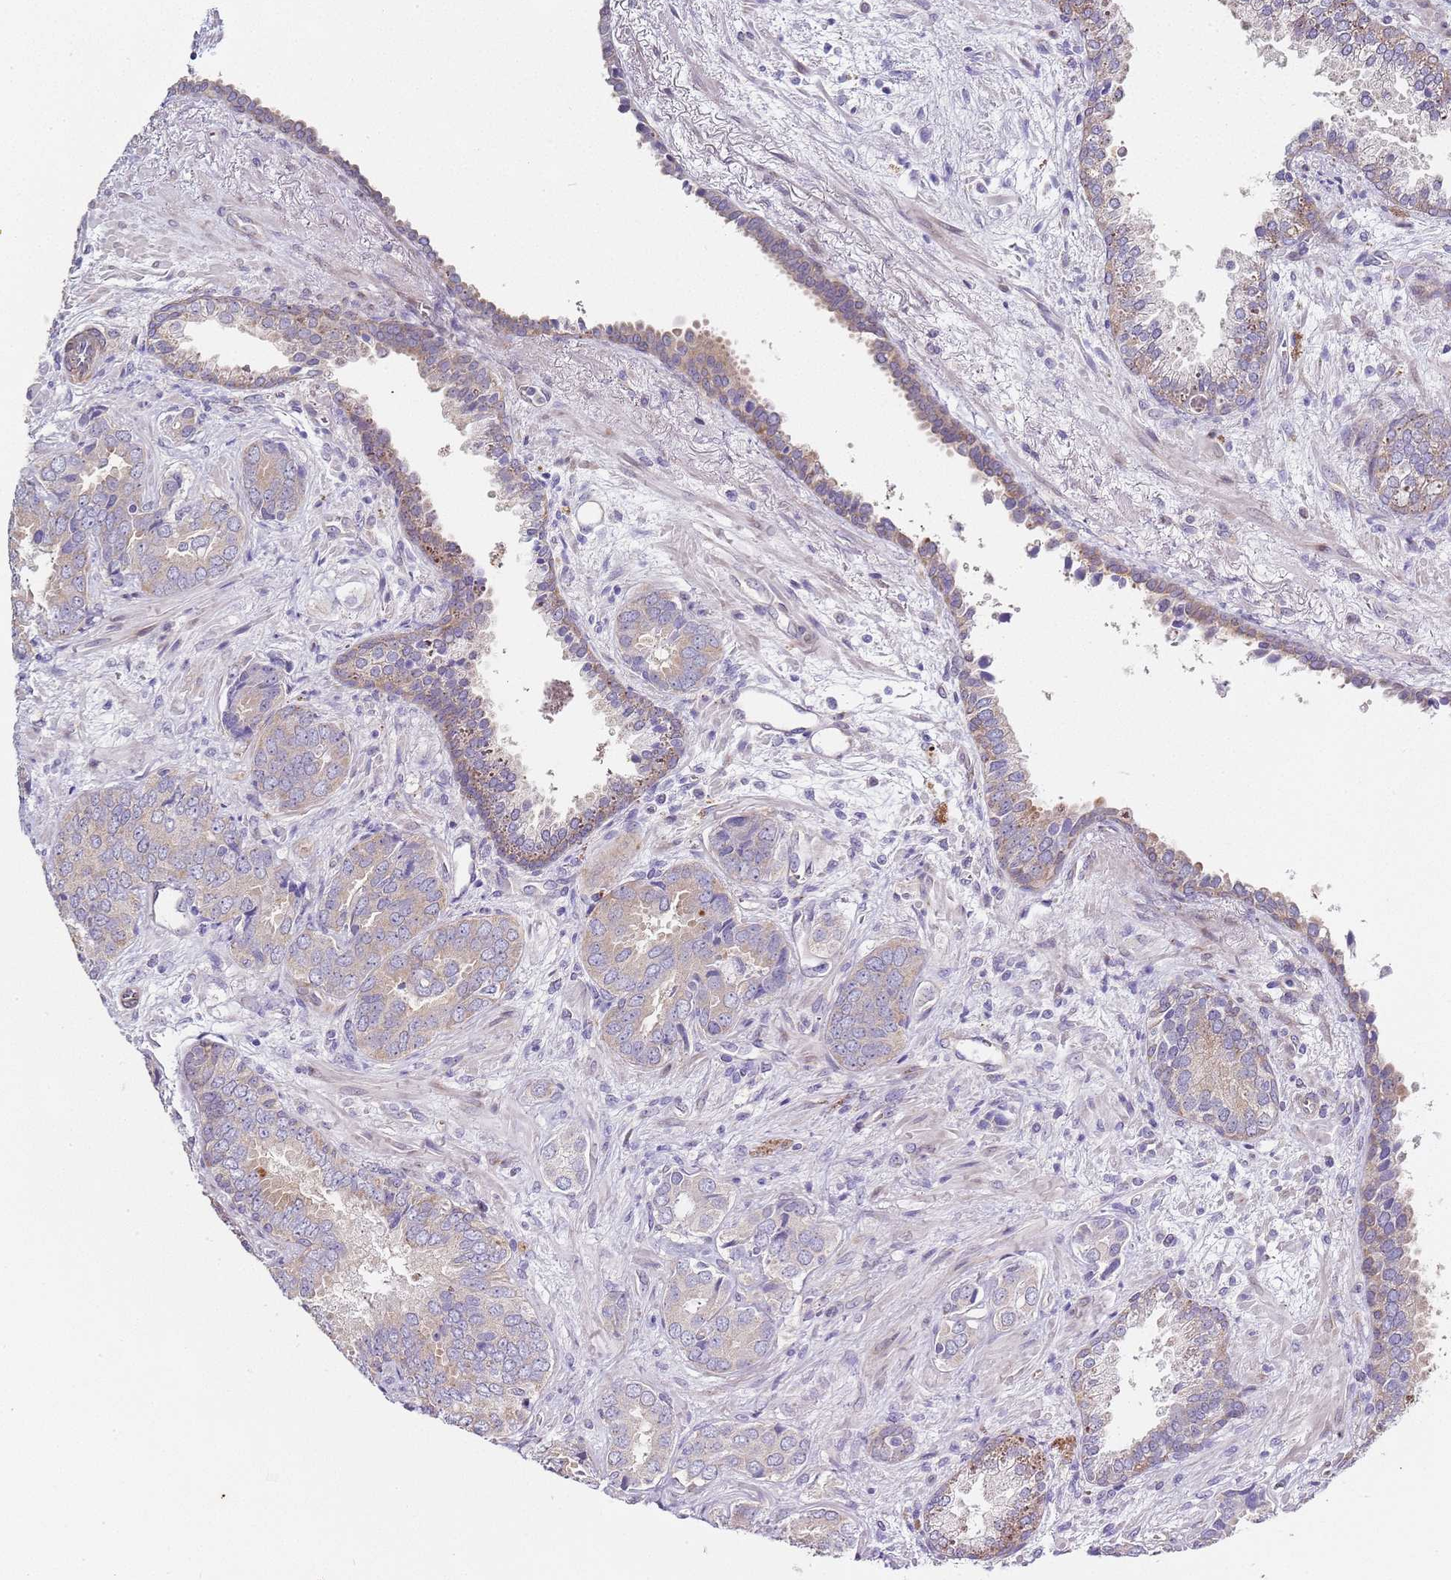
{"staining": {"intensity": "weak", "quantity": "<25%", "location": "cytoplasmic/membranous"}, "tissue": "prostate cancer", "cell_type": "Tumor cells", "image_type": "cancer", "snomed": [{"axis": "morphology", "description": "Adenocarcinoma, High grade"}, {"axis": "topography", "description": "Prostate"}], "caption": "A micrograph of human prostate cancer (adenocarcinoma (high-grade)) is negative for staining in tumor cells.", "gene": "TBC1D9", "patient": {"sex": "male", "age": 71}}